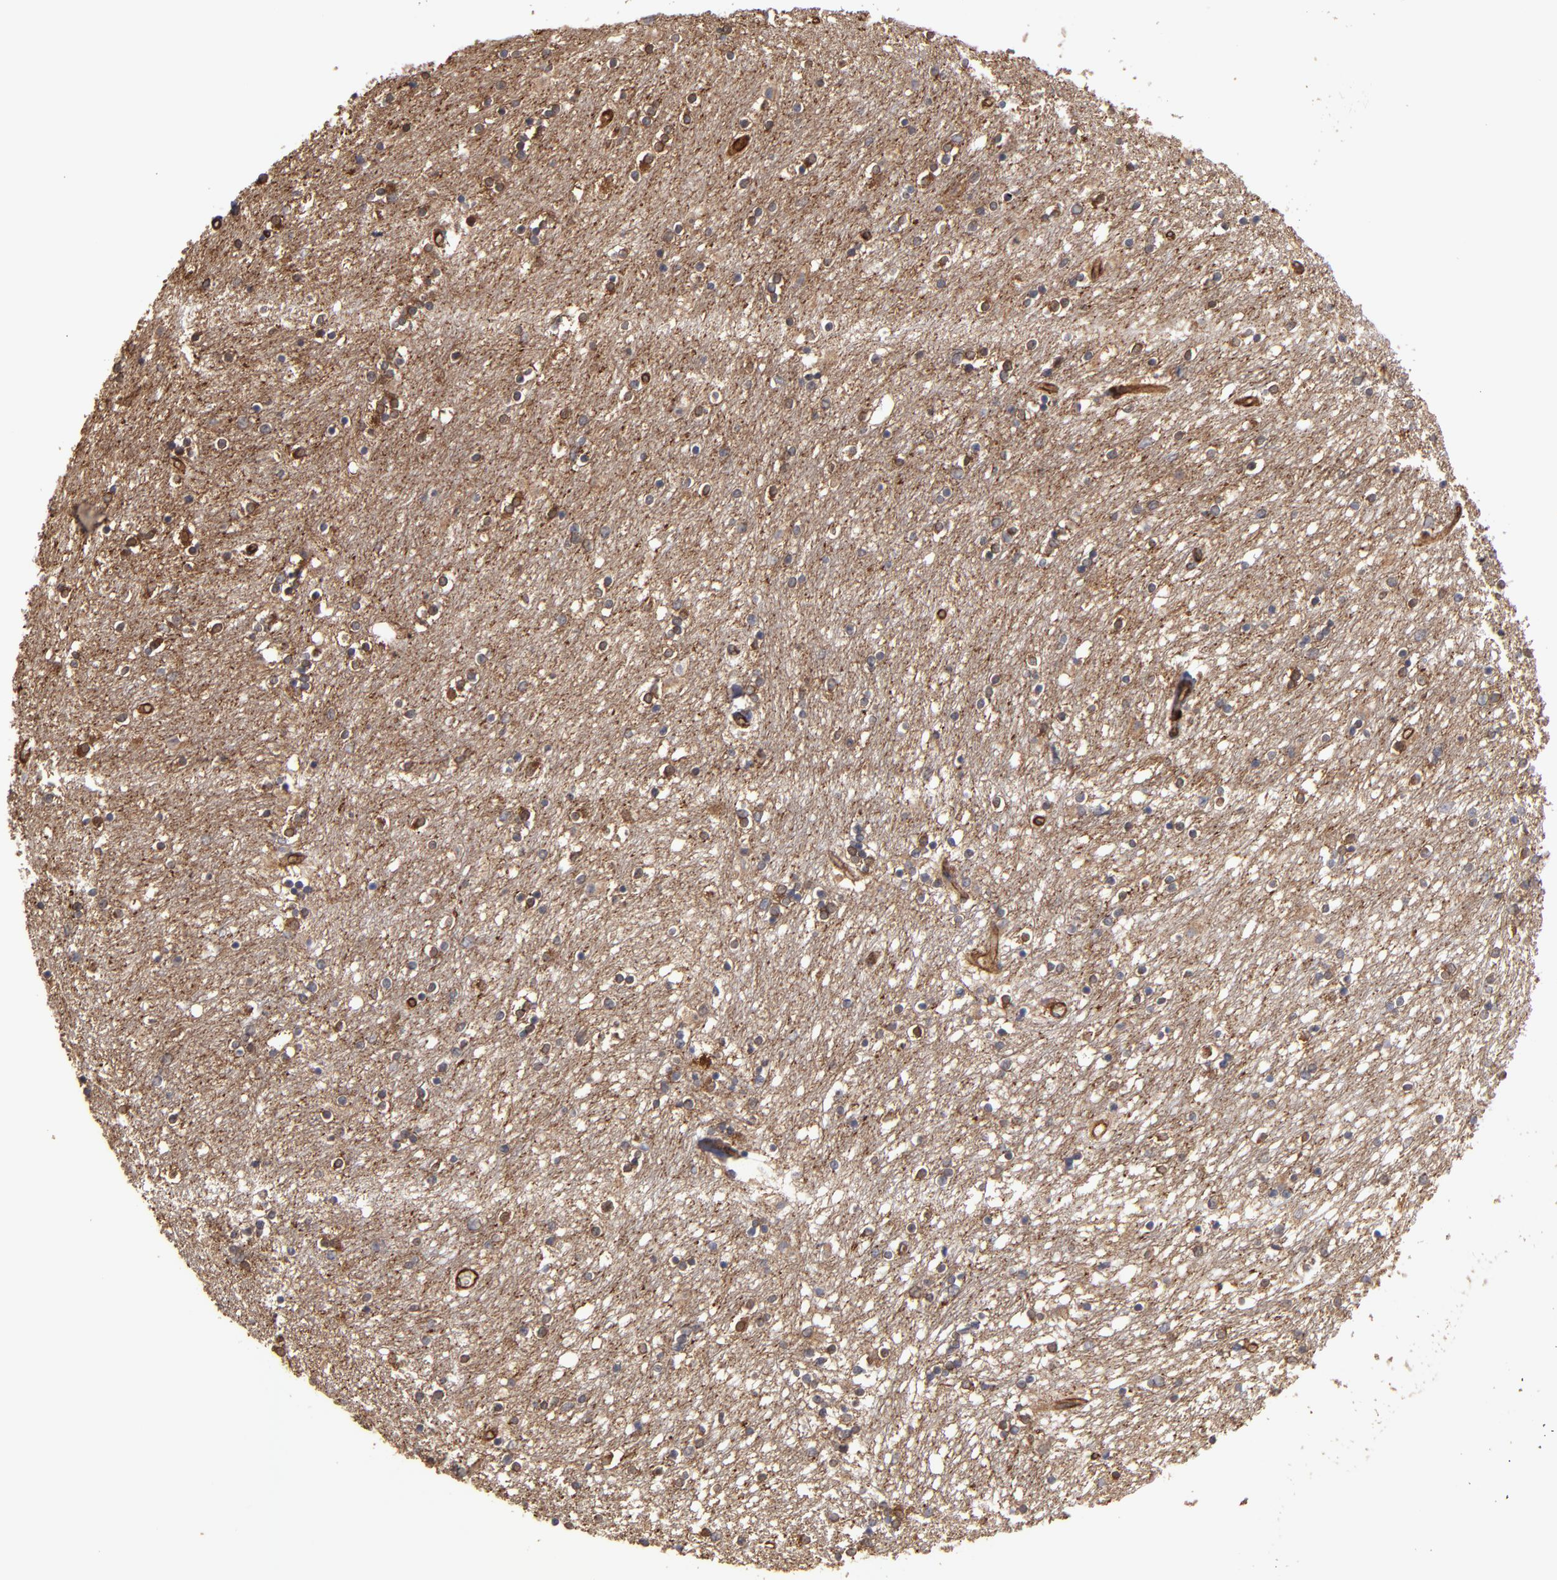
{"staining": {"intensity": "weak", "quantity": "<25%", "location": "cytoplasmic/membranous"}, "tissue": "caudate", "cell_type": "Glial cells", "image_type": "normal", "snomed": [{"axis": "morphology", "description": "Normal tissue, NOS"}, {"axis": "topography", "description": "Lateral ventricle wall"}], "caption": "Immunohistochemistry (IHC) image of normal caudate: human caudate stained with DAB exhibits no significant protein expression in glial cells.", "gene": "ACTN4", "patient": {"sex": "female", "age": 54}}